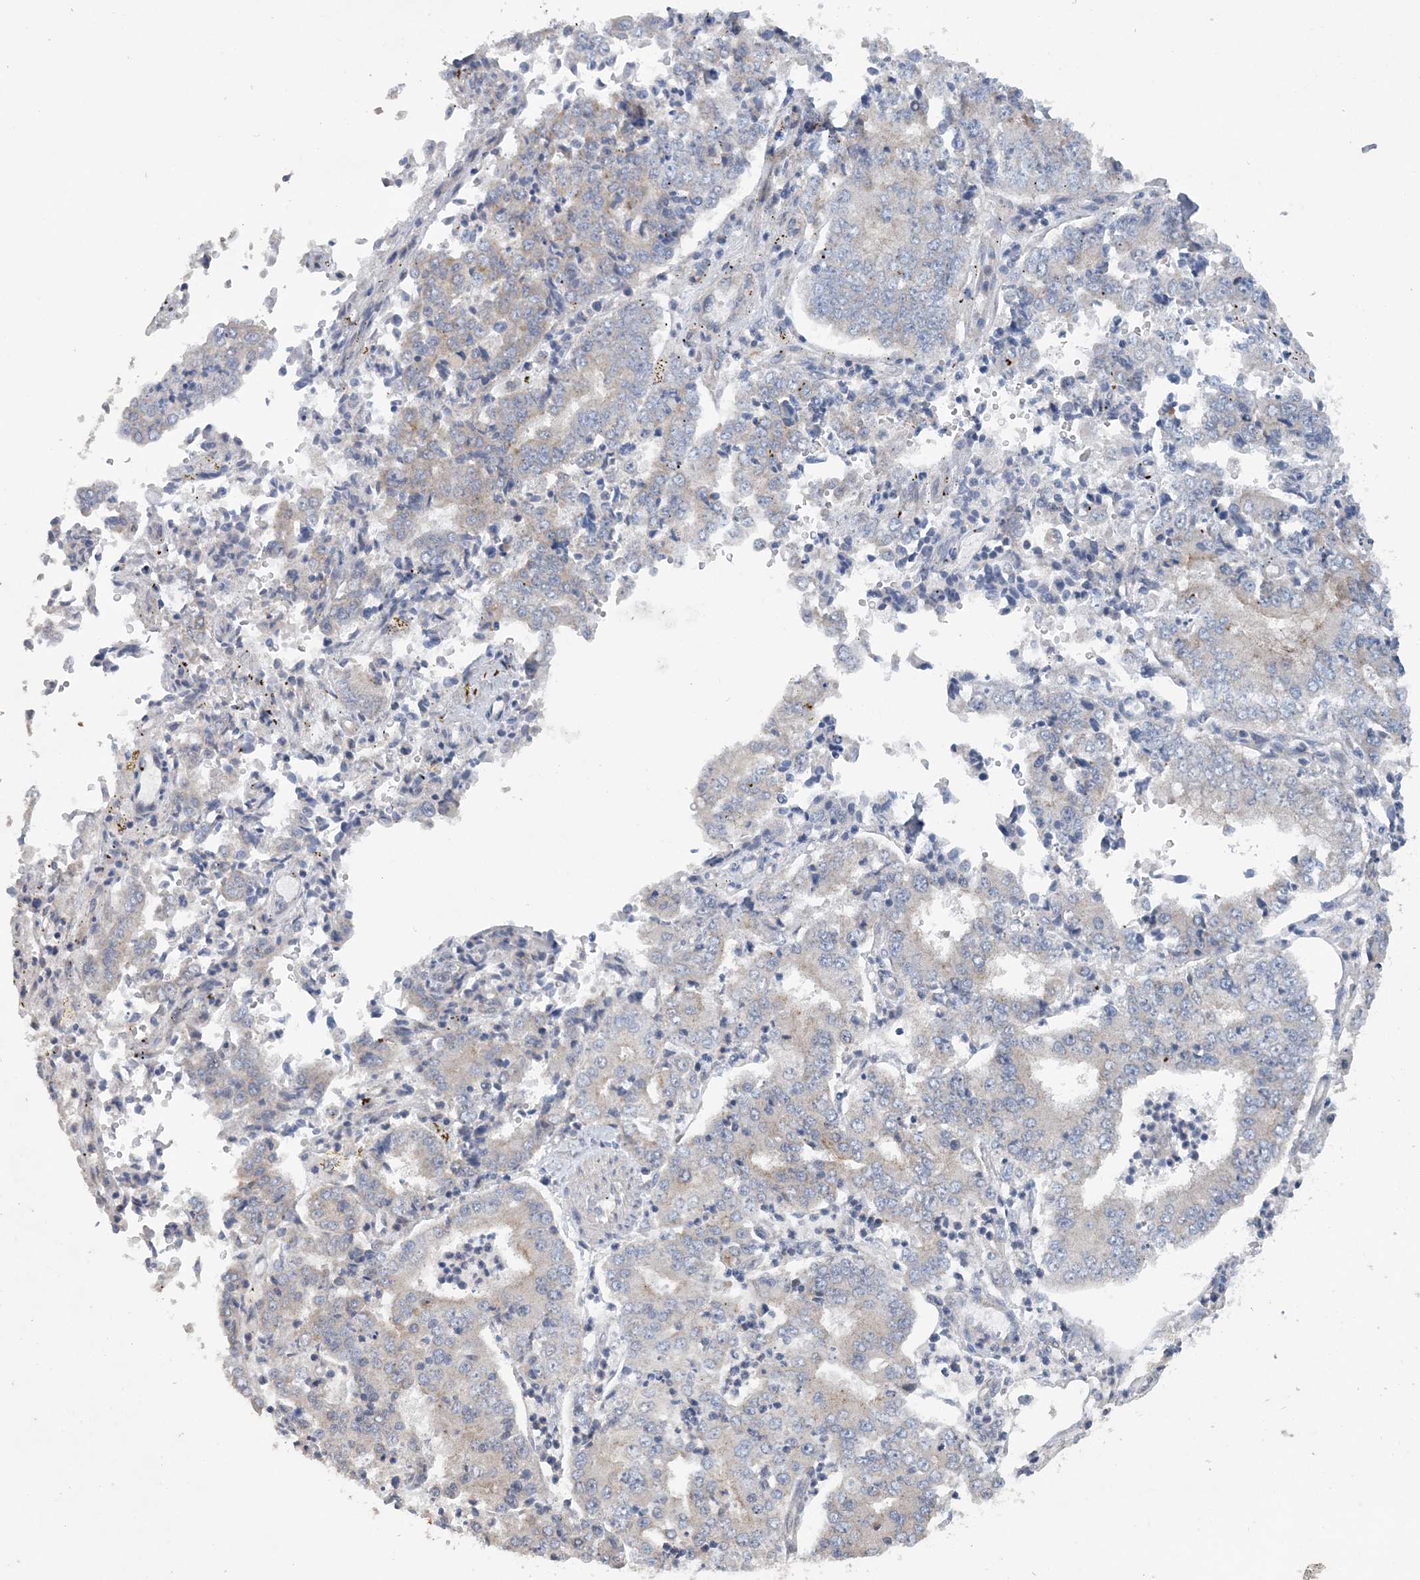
{"staining": {"intensity": "weak", "quantity": "25%-75%", "location": "cytoplasmic/membranous"}, "tissue": "stomach cancer", "cell_type": "Tumor cells", "image_type": "cancer", "snomed": [{"axis": "morphology", "description": "Adenocarcinoma, NOS"}, {"axis": "topography", "description": "Stomach"}], "caption": "Stomach adenocarcinoma stained with DAB IHC exhibits low levels of weak cytoplasmic/membranous staining in approximately 25%-75% of tumor cells. (Brightfield microscopy of DAB IHC at high magnification).", "gene": "COPE", "patient": {"sex": "male", "age": 76}}